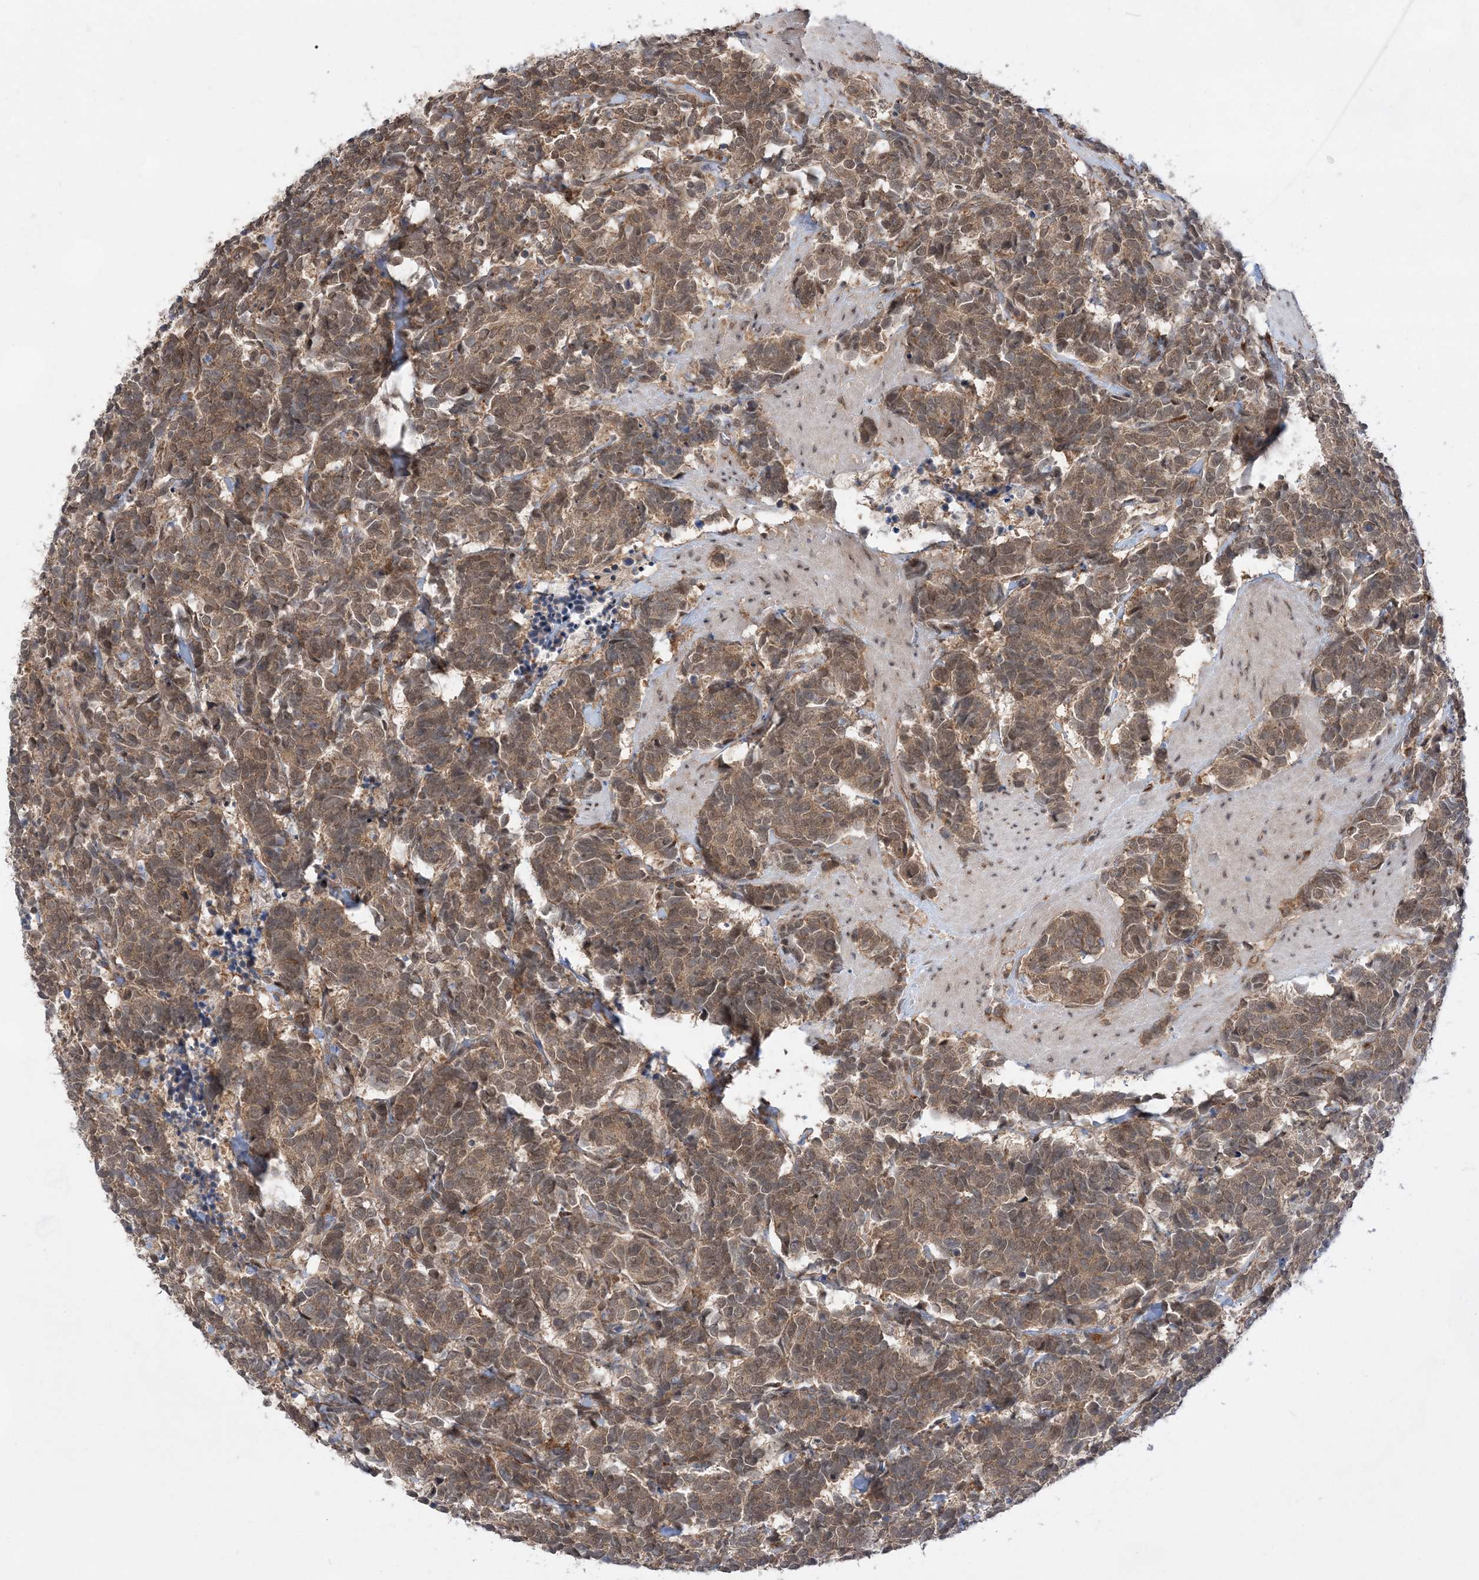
{"staining": {"intensity": "moderate", "quantity": ">75%", "location": "cytoplasmic/membranous"}, "tissue": "carcinoid", "cell_type": "Tumor cells", "image_type": "cancer", "snomed": [{"axis": "morphology", "description": "Carcinoma, NOS"}, {"axis": "morphology", "description": "Carcinoid, malignant, NOS"}, {"axis": "topography", "description": "Urinary bladder"}], "caption": "Protein positivity by immunohistochemistry (IHC) demonstrates moderate cytoplasmic/membranous staining in about >75% of tumor cells in carcinoid.", "gene": "ANAPC15", "patient": {"sex": "male", "age": 57}}